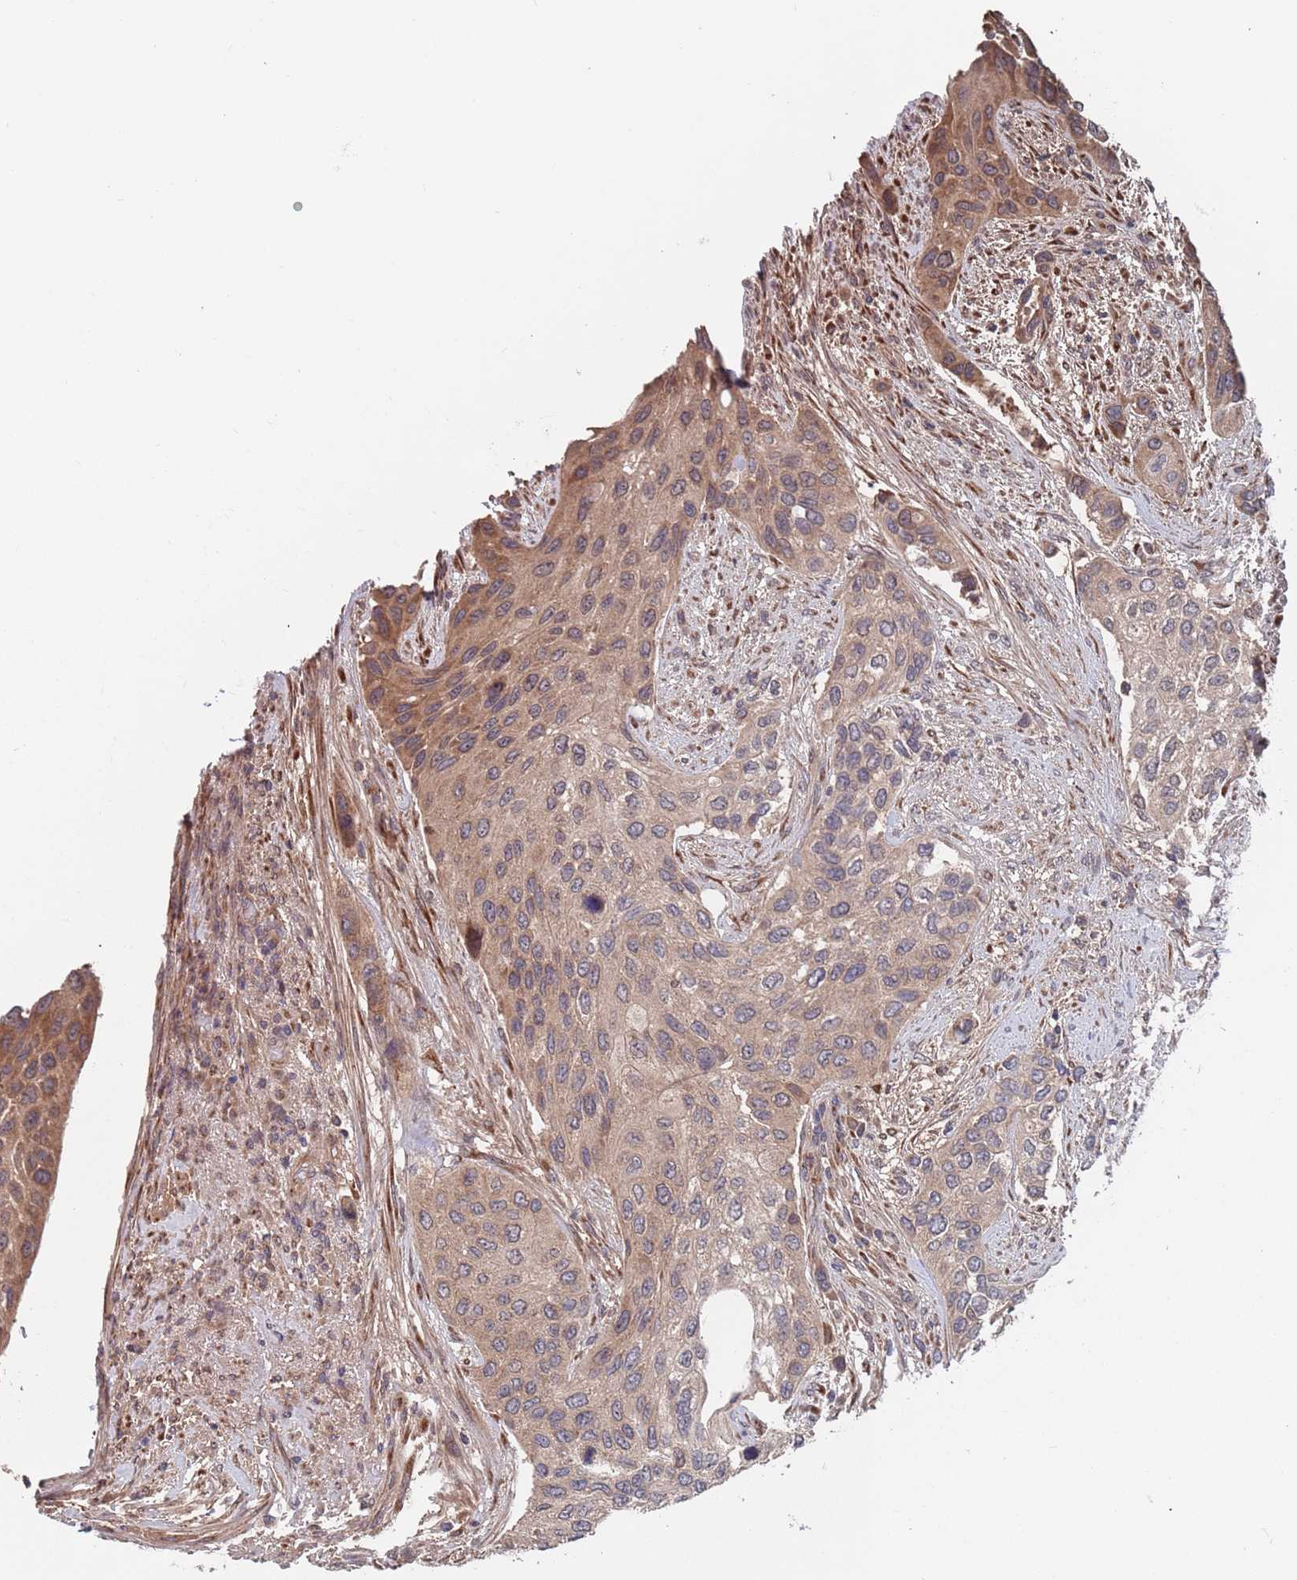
{"staining": {"intensity": "moderate", "quantity": ">75%", "location": "cytoplasmic/membranous"}, "tissue": "urothelial cancer", "cell_type": "Tumor cells", "image_type": "cancer", "snomed": [{"axis": "morphology", "description": "Normal tissue, NOS"}, {"axis": "morphology", "description": "Urothelial carcinoma, High grade"}, {"axis": "topography", "description": "Vascular tissue"}, {"axis": "topography", "description": "Urinary bladder"}], "caption": "Protein expression analysis of urothelial carcinoma (high-grade) reveals moderate cytoplasmic/membranous staining in approximately >75% of tumor cells.", "gene": "UNC45A", "patient": {"sex": "female", "age": 56}}